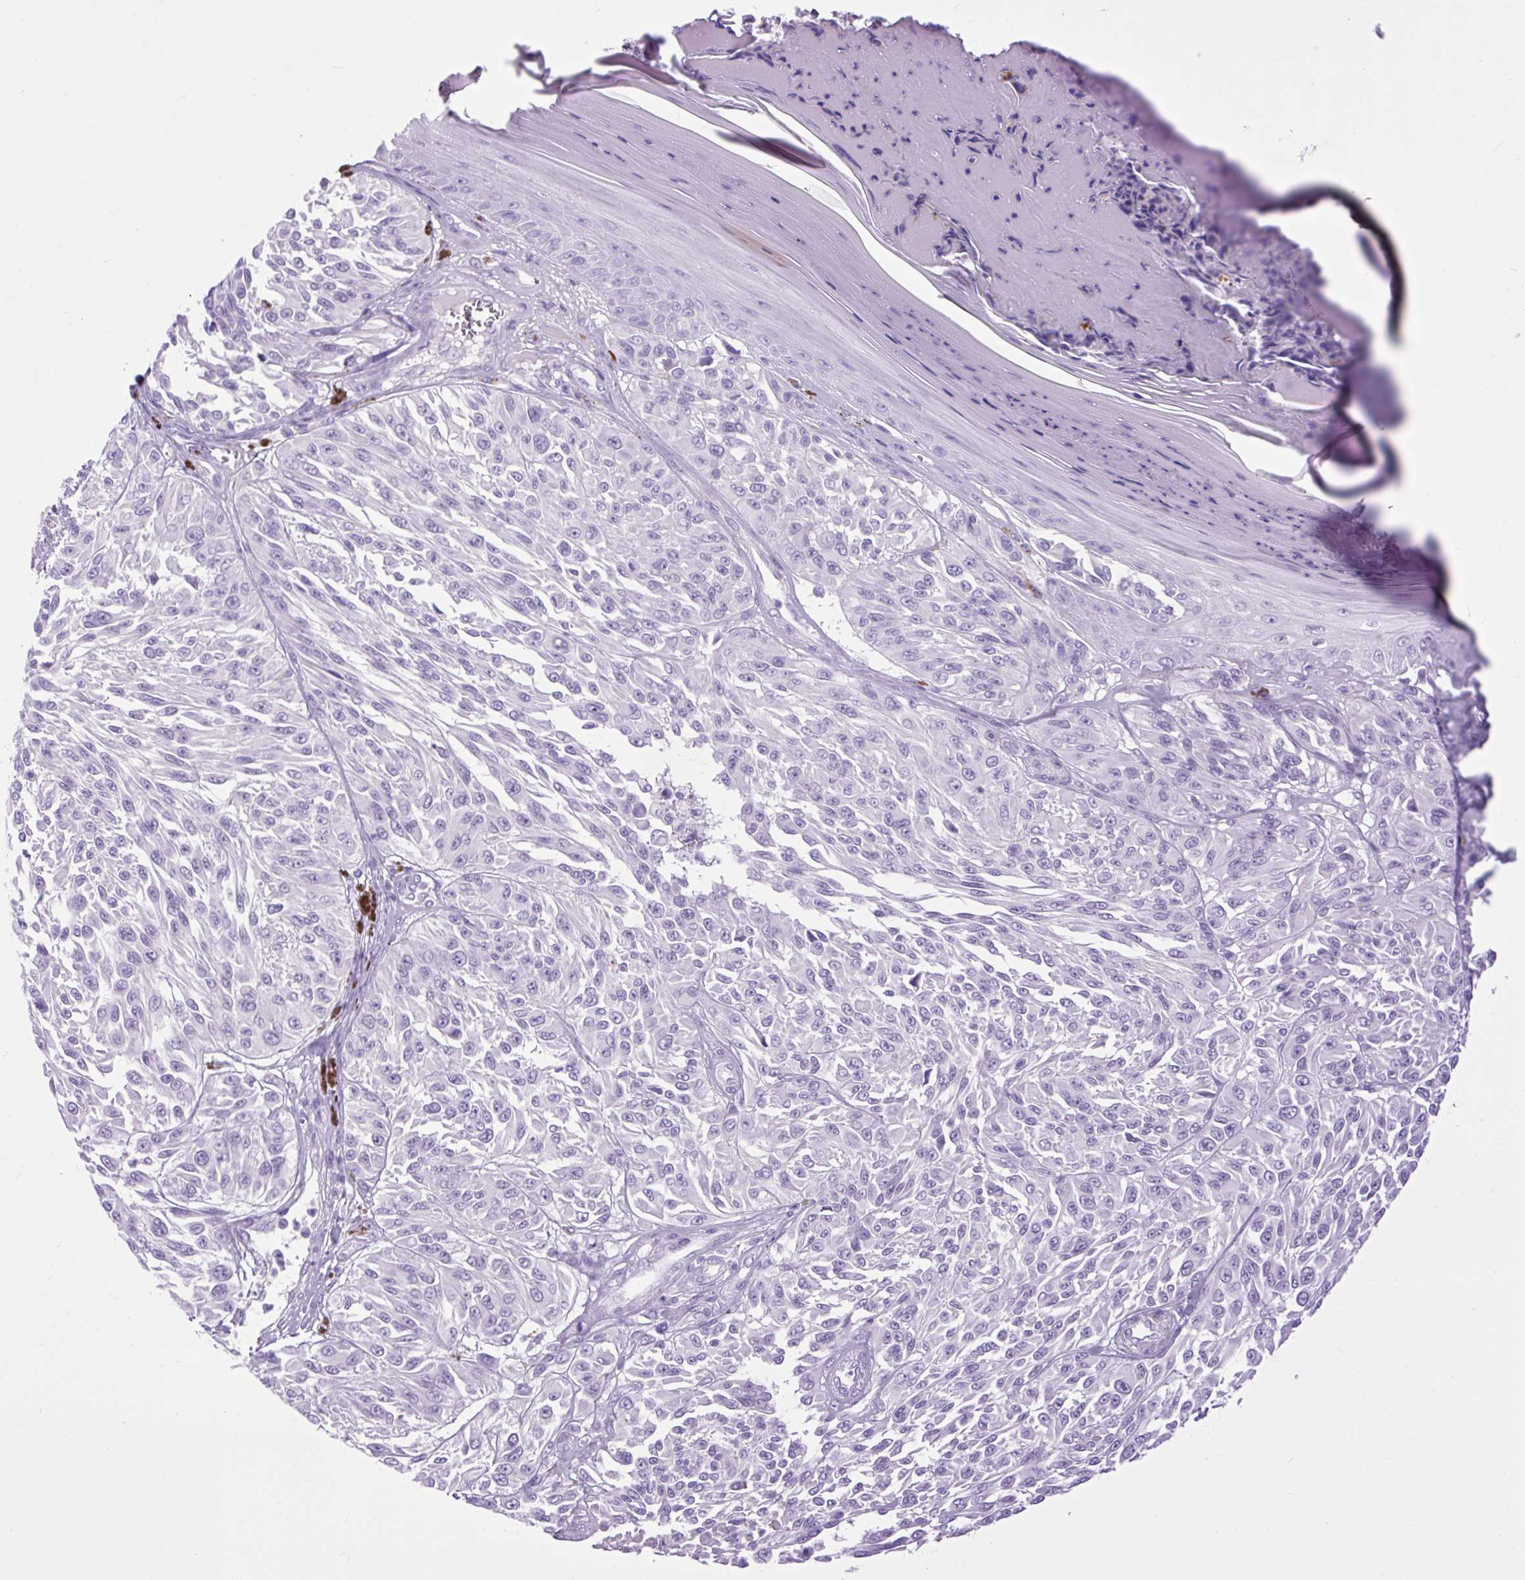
{"staining": {"intensity": "negative", "quantity": "none", "location": "none"}, "tissue": "melanoma", "cell_type": "Tumor cells", "image_type": "cancer", "snomed": [{"axis": "morphology", "description": "Malignant melanoma, NOS"}, {"axis": "topography", "description": "Skin"}], "caption": "Immunohistochemical staining of malignant melanoma displays no significant positivity in tumor cells.", "gene": "DPP6", "patient": {"sex": "male", "age": 94}}